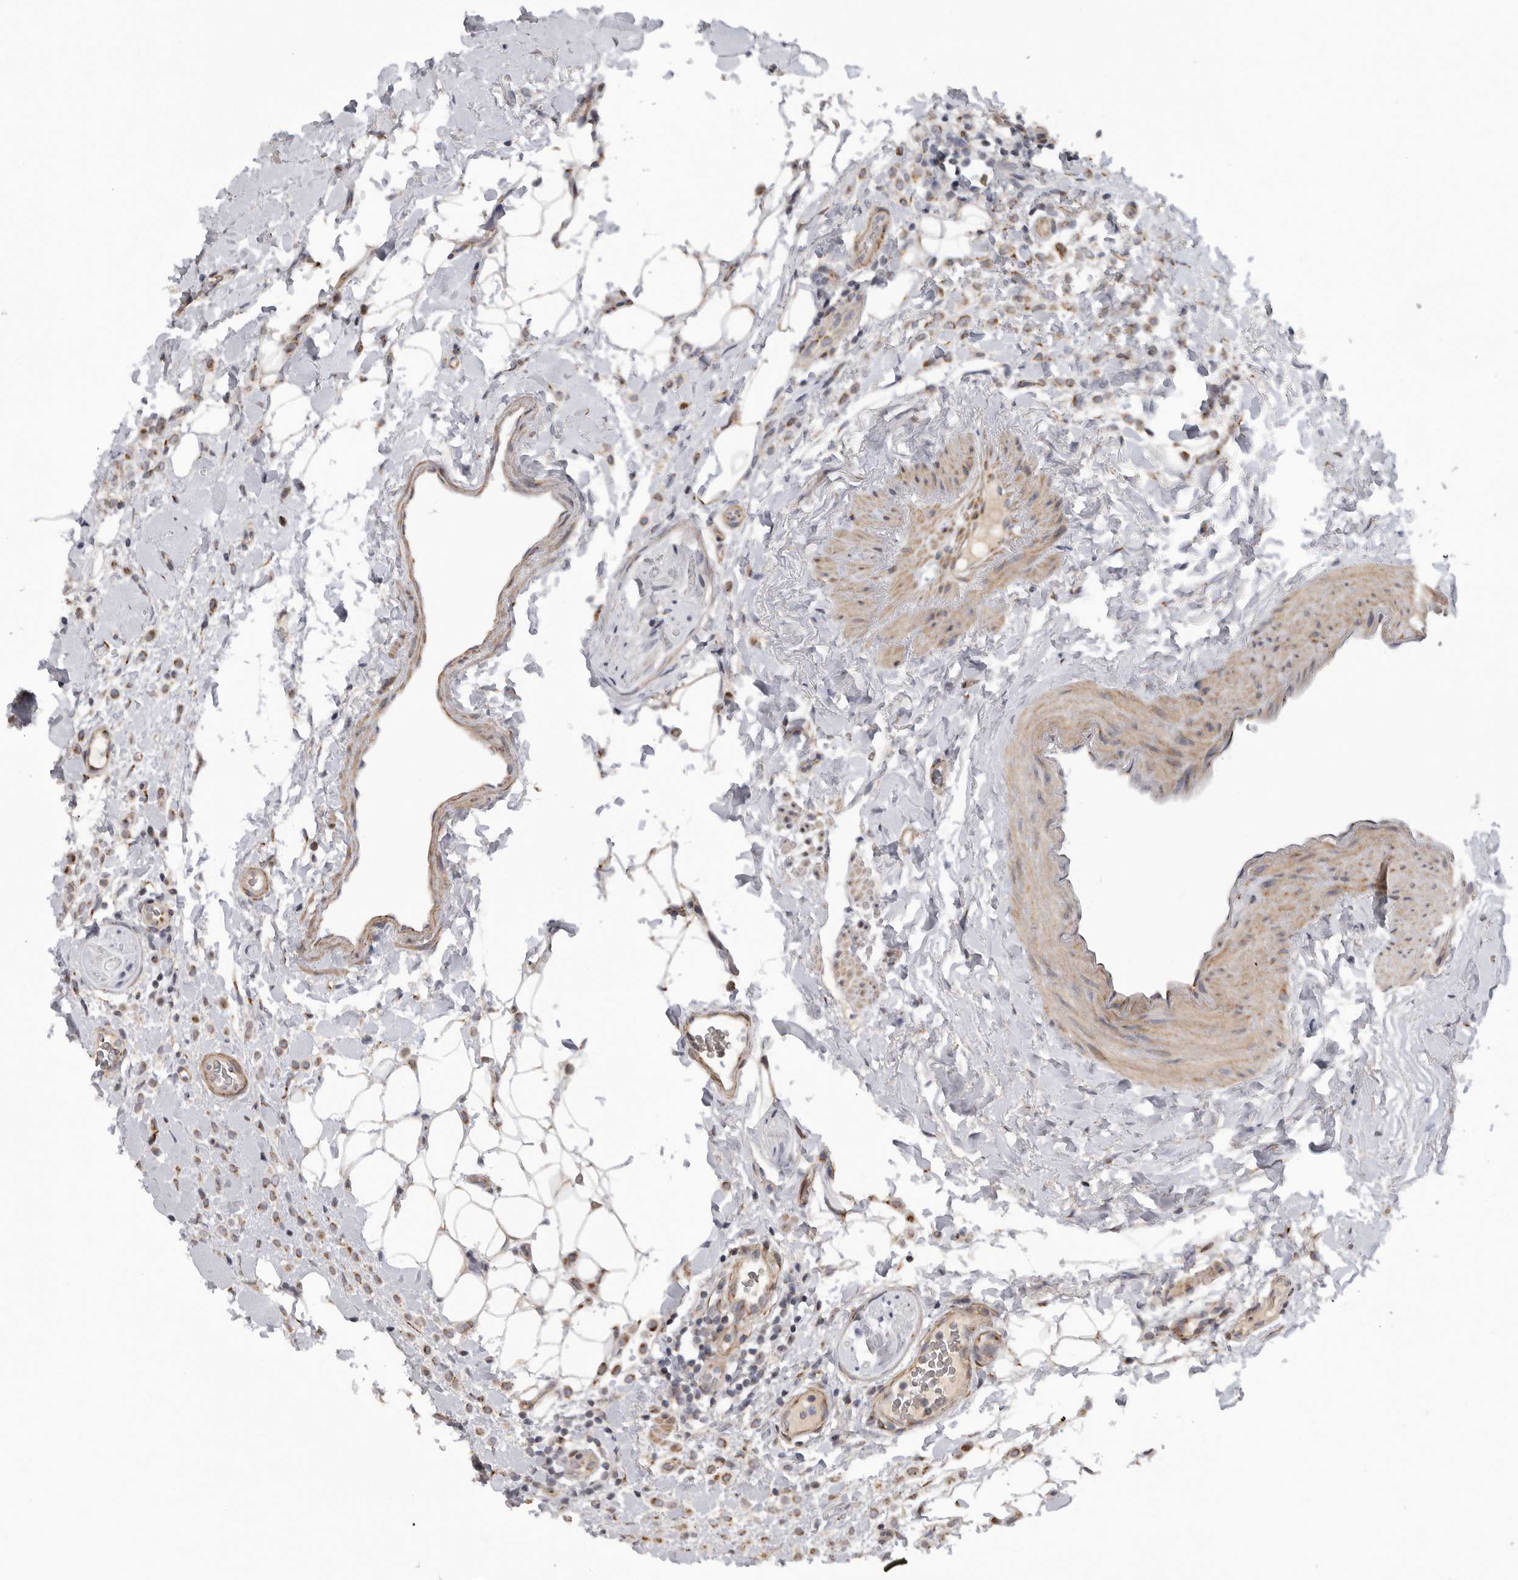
{"staining": {"intensity": "moderate", "quantity": ">75%", "location": "cytoplasmic/membranous"}, "tissue": "breast cancer", "cell_type": "Tumor cells", "image_type": "cancer", "snomed": [{"axis": "morphology", "description": "Normal tissue, NOS"}, {"axis": "morphology", "description": "Lobular carcinoma"}, {"axis": "topography", "description": "Breast"}], "caption": "Approximately >75% of tumor cells in lobular carcinoma (breast) display moderate cytoplasmic/membranous protein staining as visualized by brown immunohistochemical staining.", "gene": "TMPRSS11F", "patient": {"sex": "female", "age": 50}}